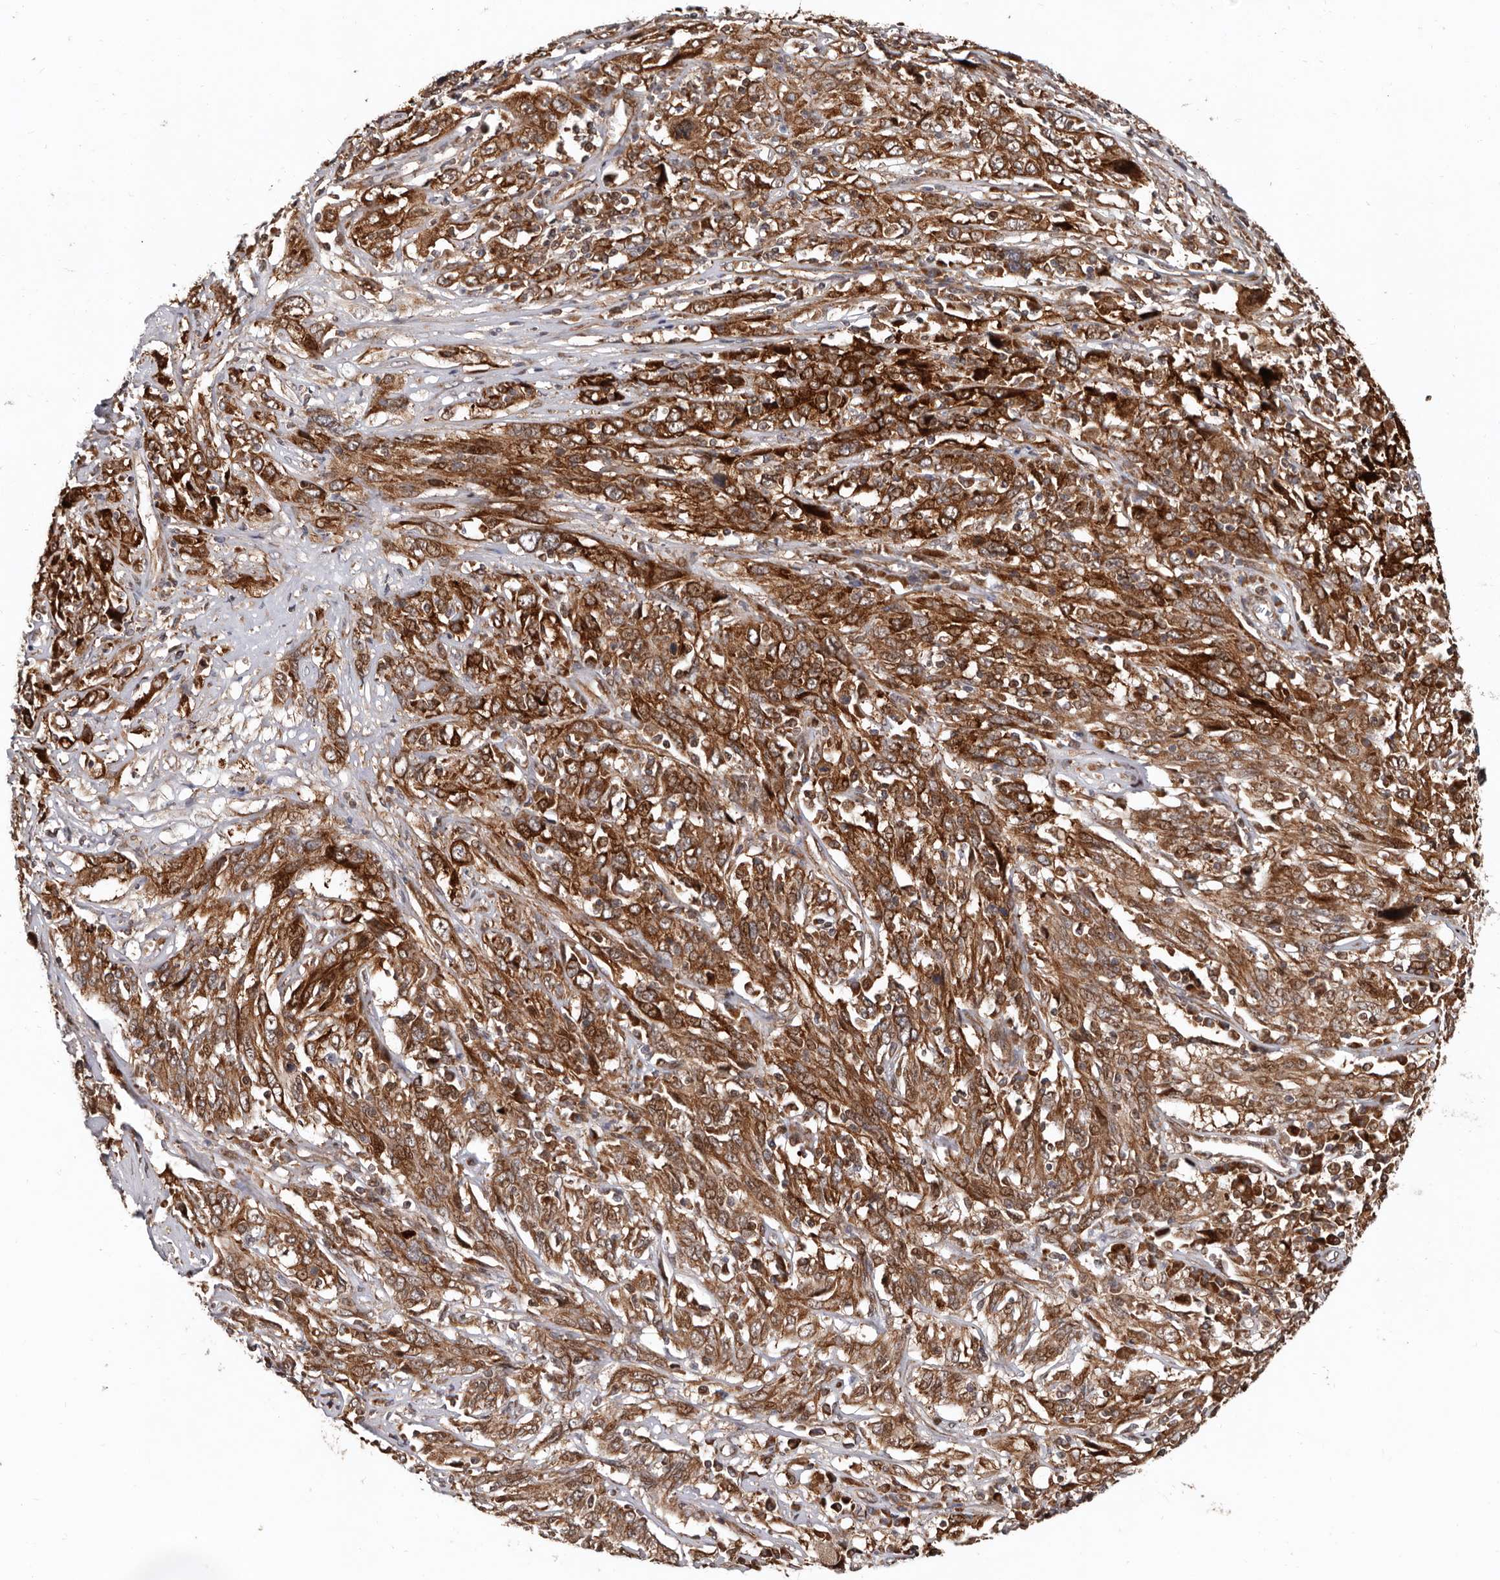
{"staining": {"intensity": "moderate", "quantity": ">75%", "location": "cytoplasmic/membranous"}, "tissue": "cervical cancer", "cell_type": "Tumor cells", "image_type": "cancer", "snomed": [{"axis": "morphology", "description": "Squamous cell carcinoma, NOS"}, {"axis": "topography", "description": "Cervix"}], "caption": "High-magnification brightfield microscopy of squamous cell carcinoma (cervical) stained with DAB (3,3'-diaminobenzidine) (brown) and counterstained with hematoxylin (blue). tumor cells exhibit moderate cytoplasmic/membranous expression is appreciated in about>75% of cells.", "gene": "WEE2", "patient": {"sex": "female", "age": 46}}